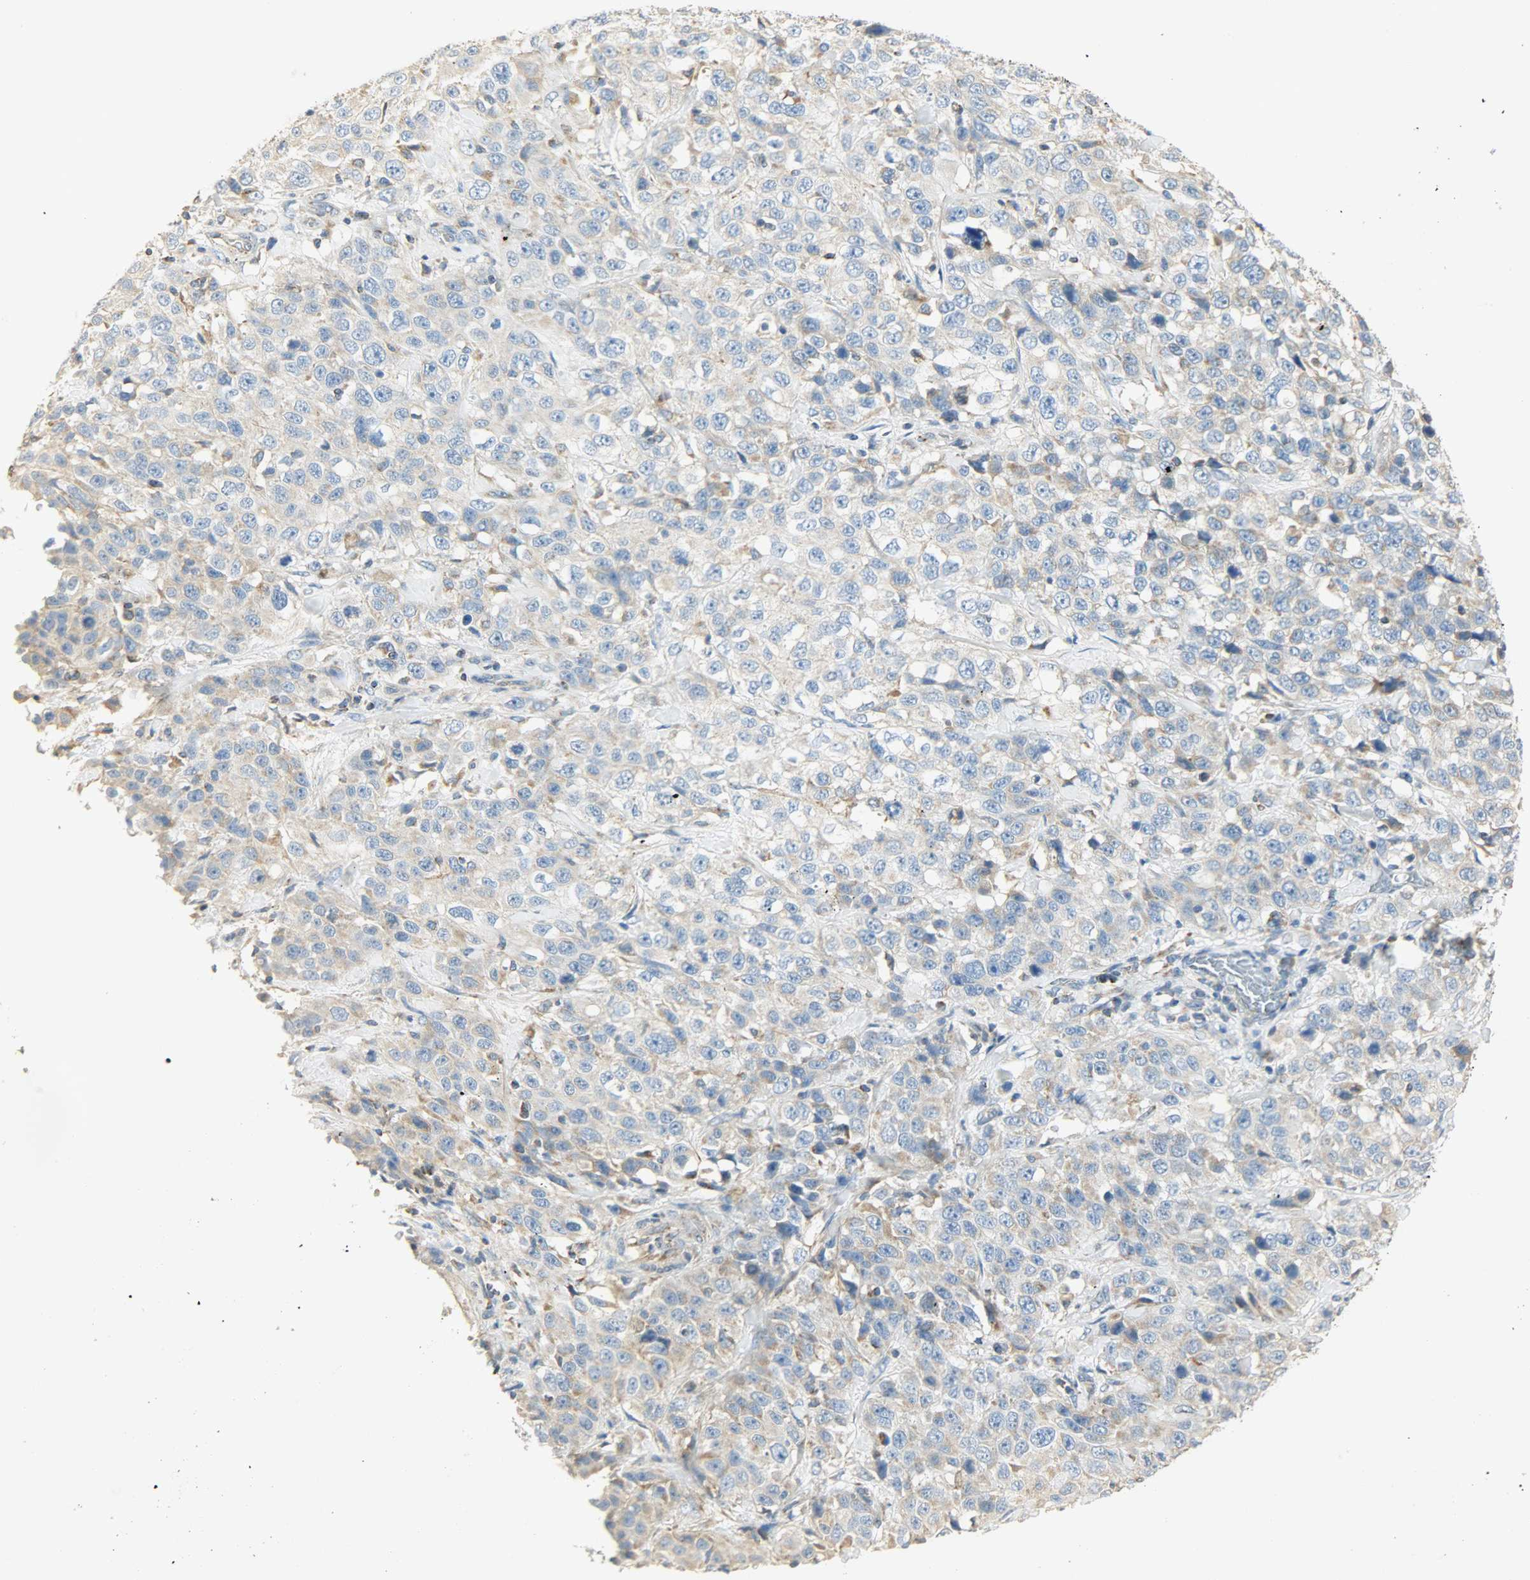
{"staining": {"intensity": "weak", "quantity": ">75%", "location": "cytoplasmic/membranous"}, "tissue": "stomach cancer", "cell_type": "Tumor cells", "image_type": "cancer", "snomed": [{"axis": "morphology", "description": "Normal tissue, NOS"}, {"axis": "morphology", "description": "Adenocarcinoma, NOS"}, {"axis": "topography", "description": "Stomach"}], "caption": "Approximately >75% of tumor cells in stomach adenocarcinoma display weak cytoplasmic/membranous protein staining as visualized by brown immunohistochemical staining.", "gene": "NNT", "patient": {"sex": "male", "age": 48}}